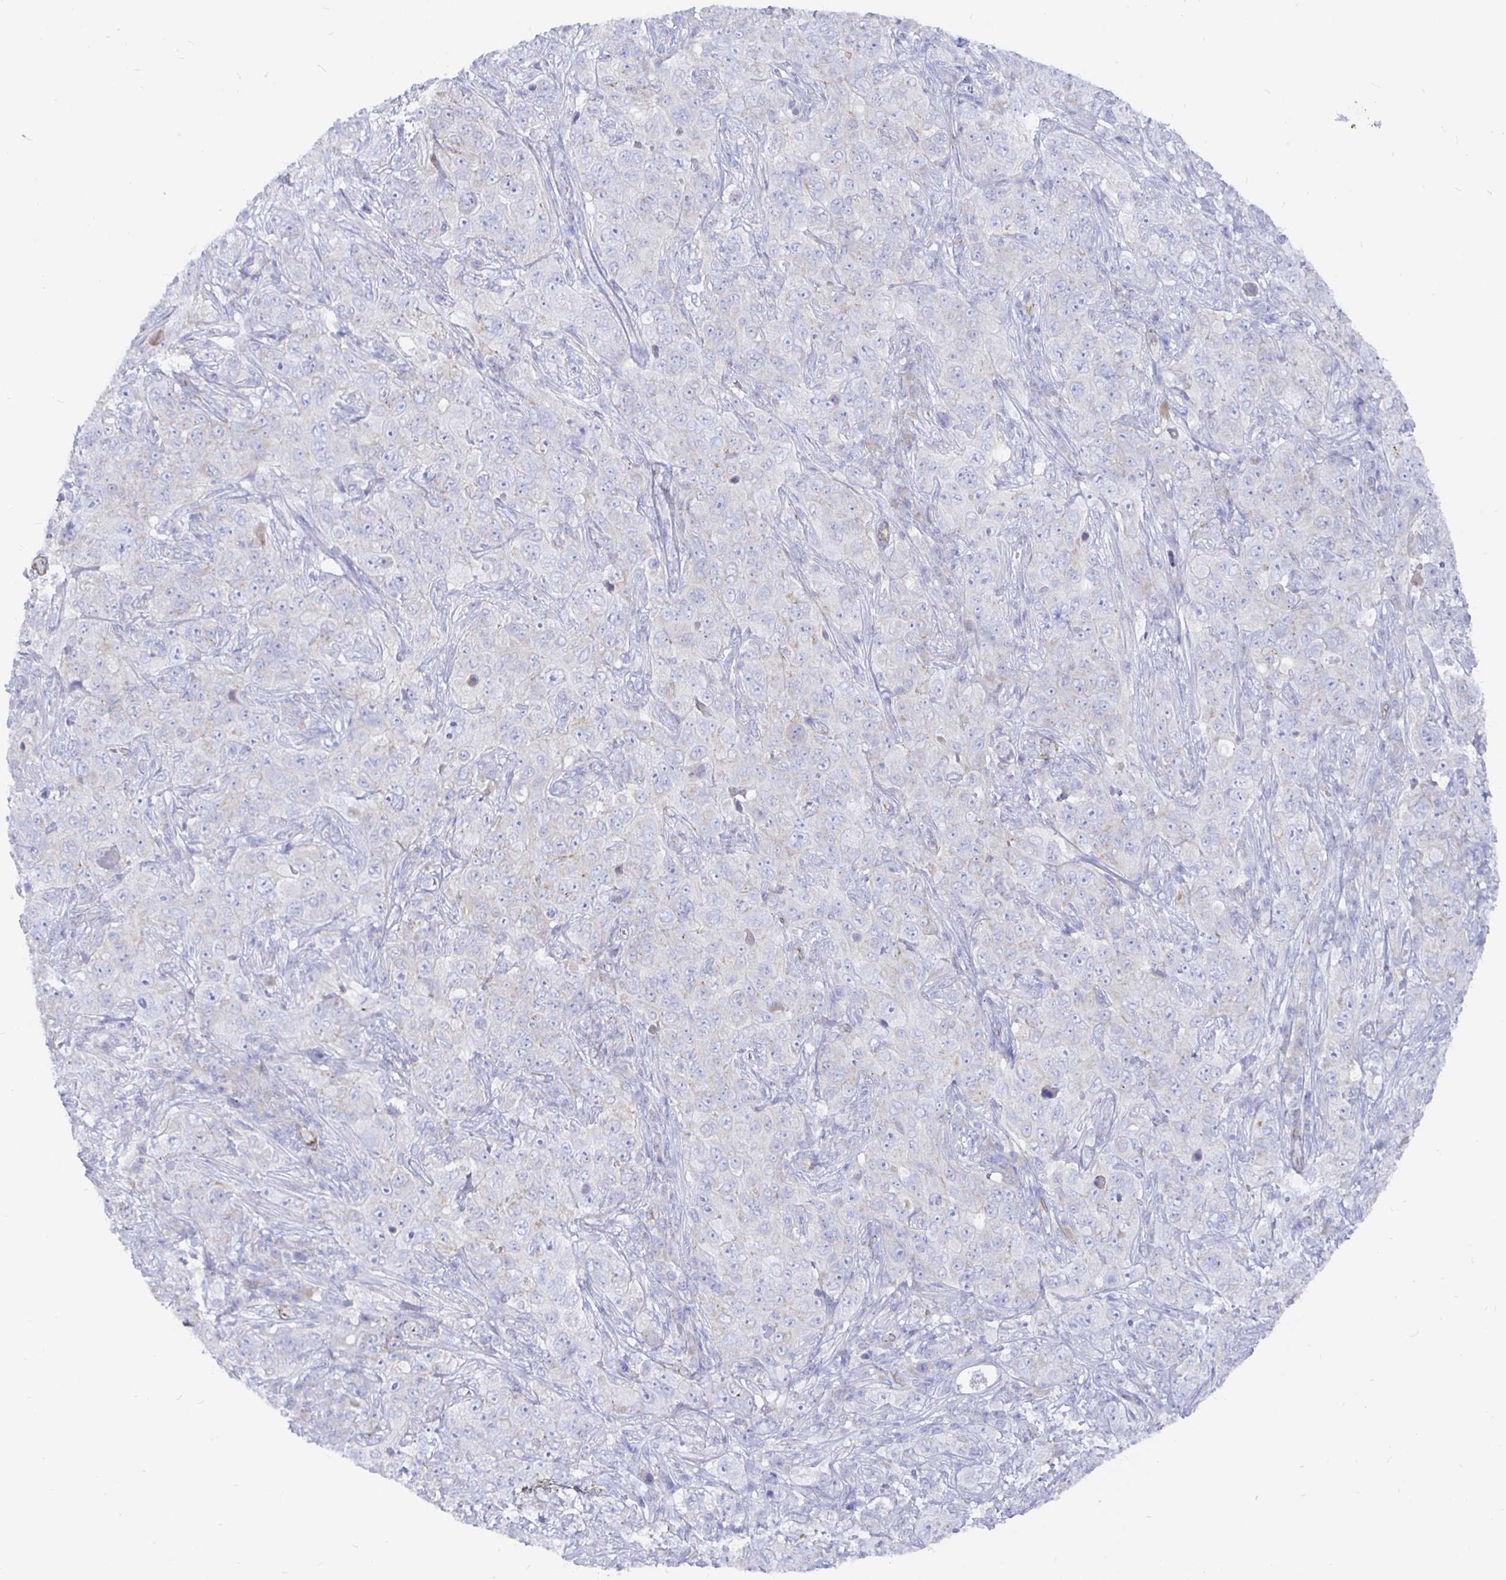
{"staining": {"intensity": "negative", "quantity": "none", "location": "none"}, "tissue": "pancreatic cancer", "cell_type": "Tumor cells", "image_type": "cancer", "snomed": [{"axis": "morphology", "description": "Adenocarcinoma, NOS"}, {"axis": "topography", "description": "Pancreas"}], "caption": "Tumor cells show no significant staining in pancreatic cancer (adenocarcinoma).", "gene": "COX16", "patient": {"sex": "male", "age": 68}}